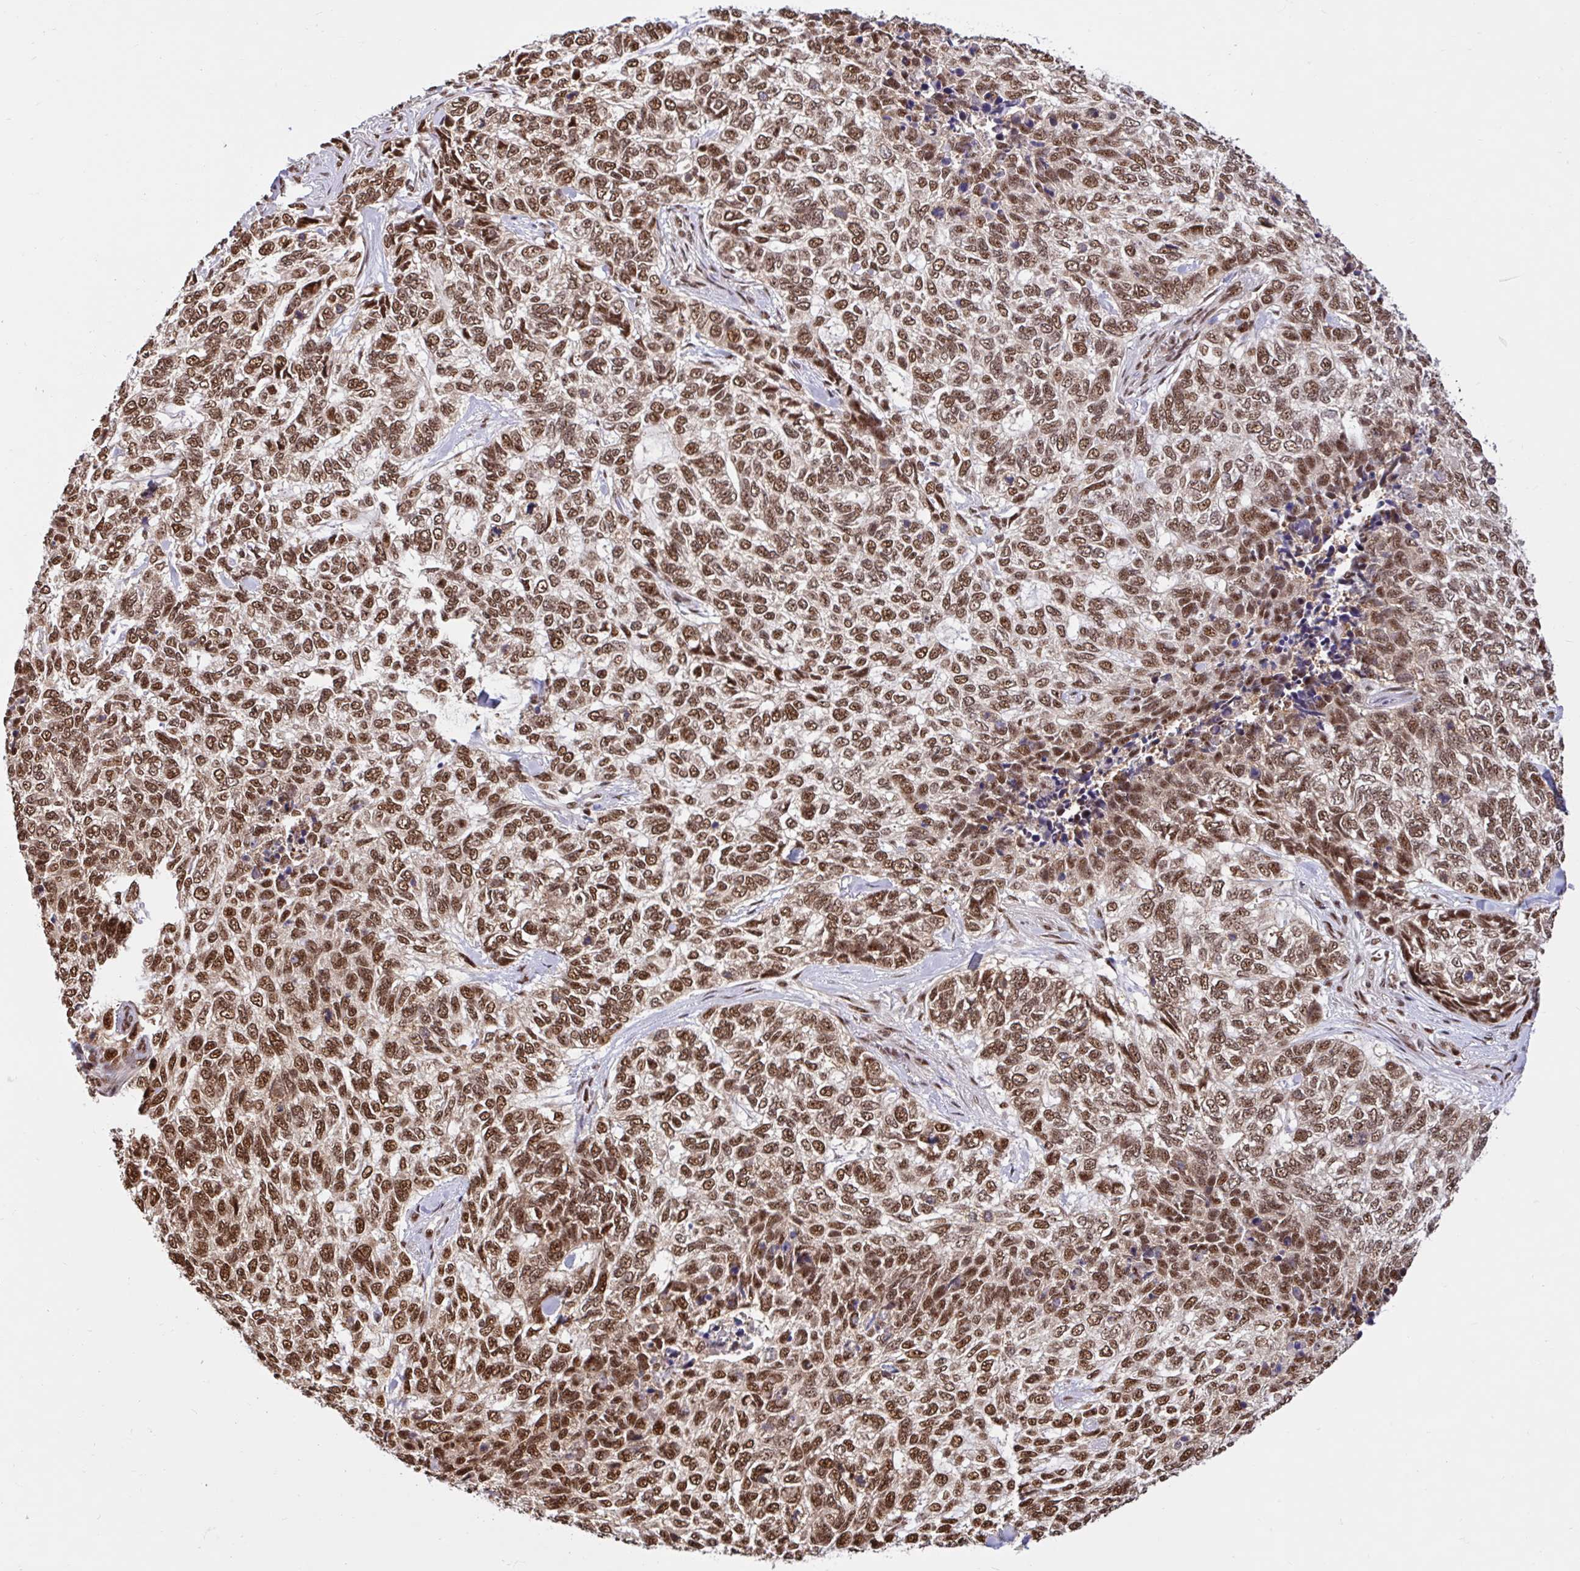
{"staining": {"intensity": "strong", "quantity": ">75%", "location": "nuclear"}, "tissue": "skin cancer", "cell_type": "Tumor cells", "image_type": "cancer", "snomed": [{"axis": "morphology", "description": "Basal cell carcinoma"}, {"axis": "topography", "description": "Skin"}], "caption": "Skin cancer (basal cell carcinoma) stained with a brown dye exhibits strong nuclear positive positivity in approximately >75% of tumor cells.", "gene": "ABCA9", "patient": {"sex": "female", "age": 65}}